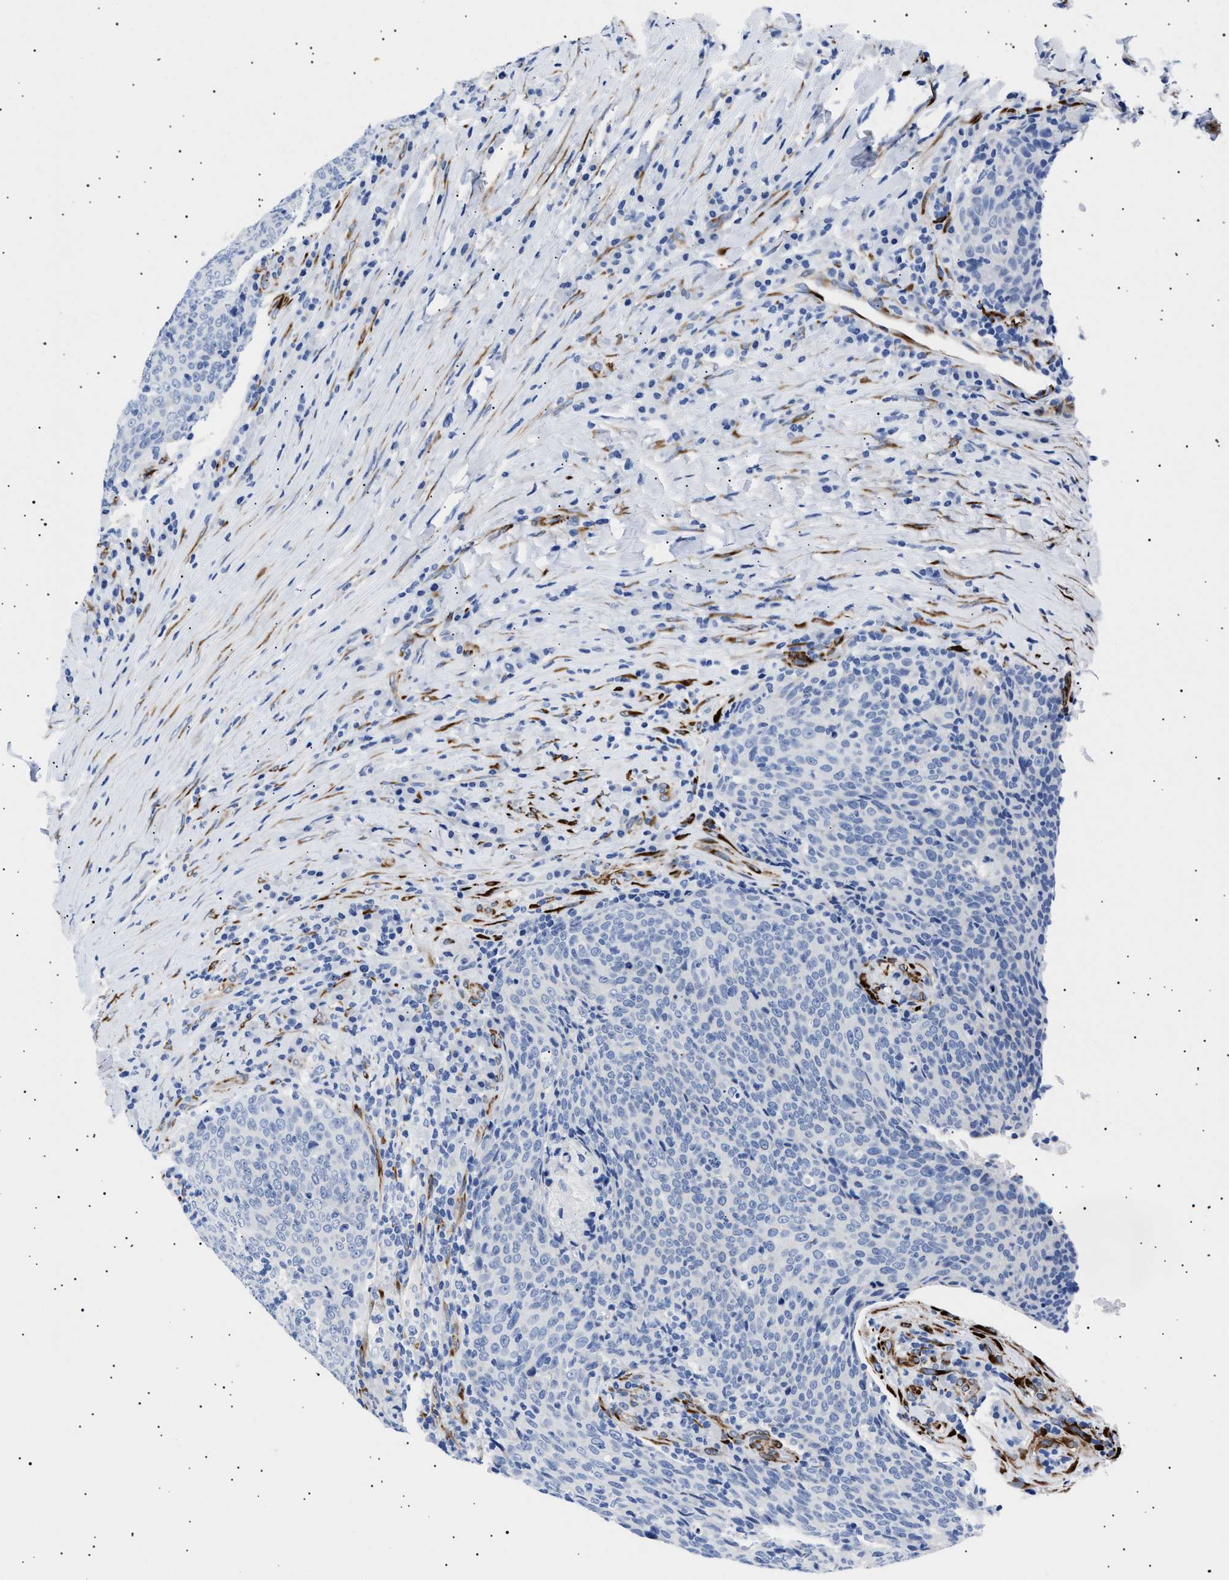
{"staining": {"intensity": "negative", "quantity": "none", "location": "none"}, "tissue": "head and neck cancer", "cell_type": "Tumor cells", "image_type": "cancer", "snomed": [{"axis": "morphology", "description": "Squamous cell carcinoma, NOS"}, {"axis": "morphology", "description": "Squamous cell carcinoma, metastatic, NOS"}, {"axis": "topography", "description": "Lymph node"}, {"axis": "topography", "description": "Head-Neck"}], "caption": "High magnification brightfield microscopy of head and neck cancer stained with DAB (brown) and counterstained with hematoxylin (blue): tumor cells show no significant expression. (DAB immunohistochemistry (IHC), high magnification).", "gene": "HEMGN", "patient": {"sex": "male", "age": 62}}